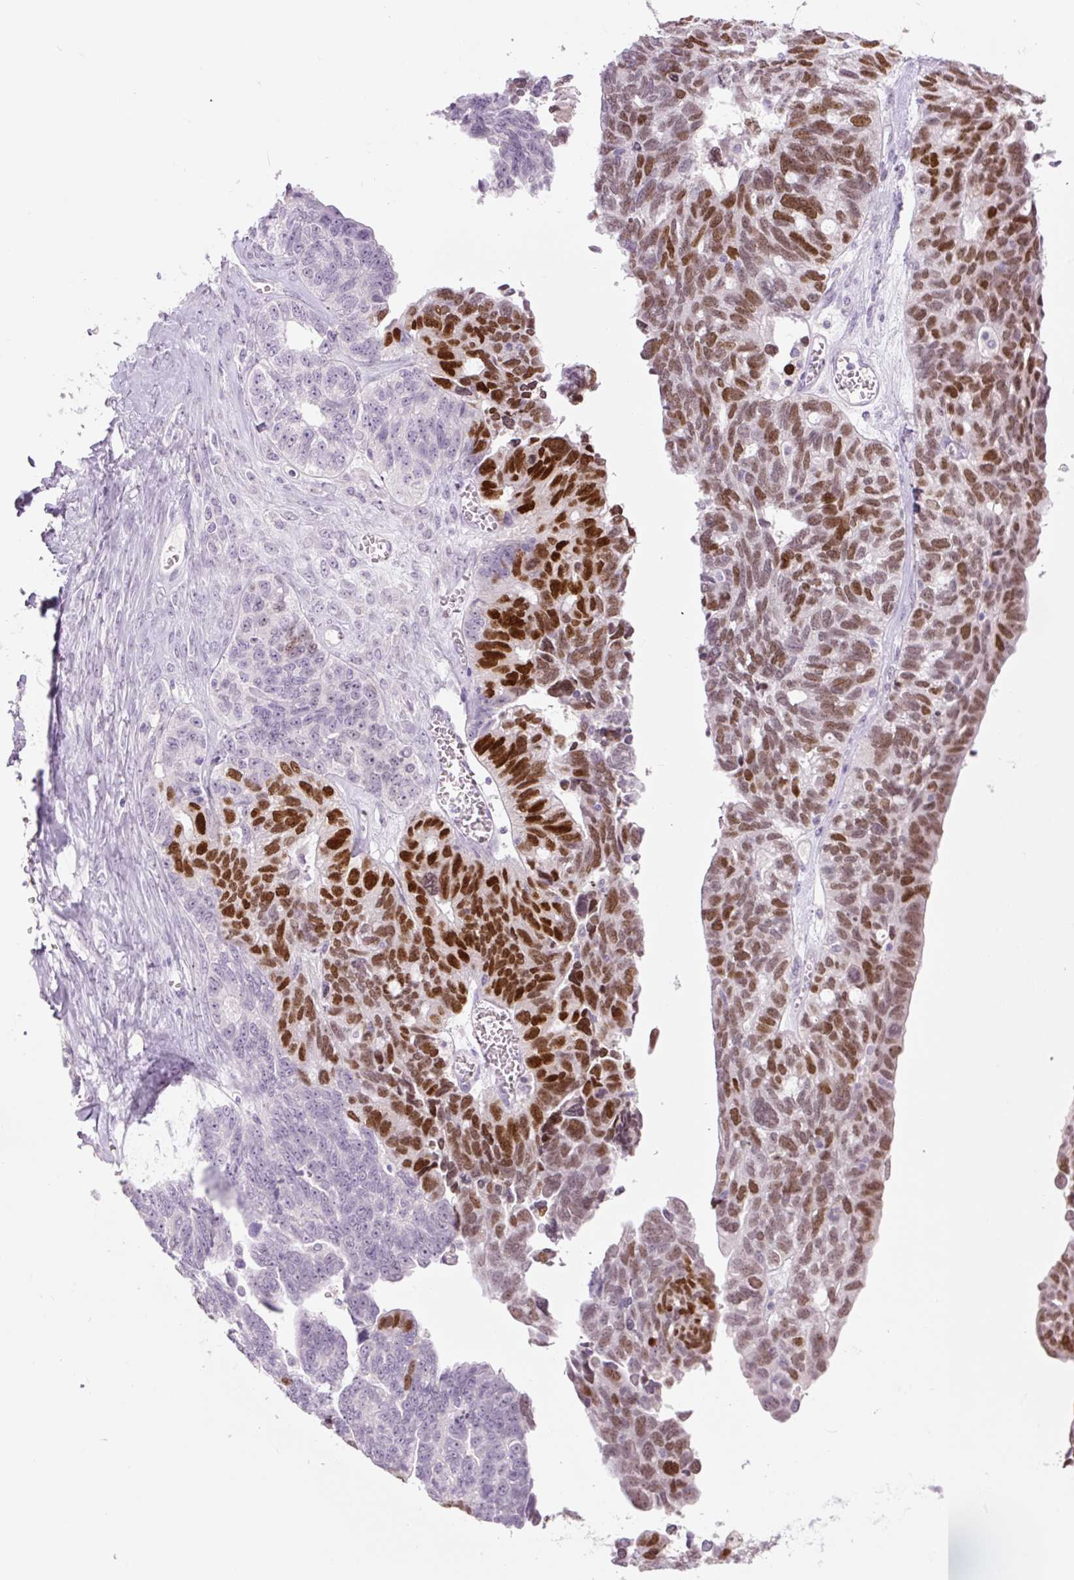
{"staining": {"intensity": "strong", "quantity": "25%-75%", "location": "nuclear"}, "tissue": "ovarian cancer", "cell_type": "Tumor cells", "image_type": "cancer", "snomed": [{"axis": "morphology", "description": "Cystadenocarcinoma, serous, NOS"}, {"axis": "topography", "description": "Ovary"}], "caption": "An IHC image of neoplastic tissue is shown. Protein staining in brown labels strong nuclear positivity in serous cystadenocarcinoma (ovarian) within tumor cells.", "gene": "SIX1", "patient": {"sex": "female", "age": 79}}